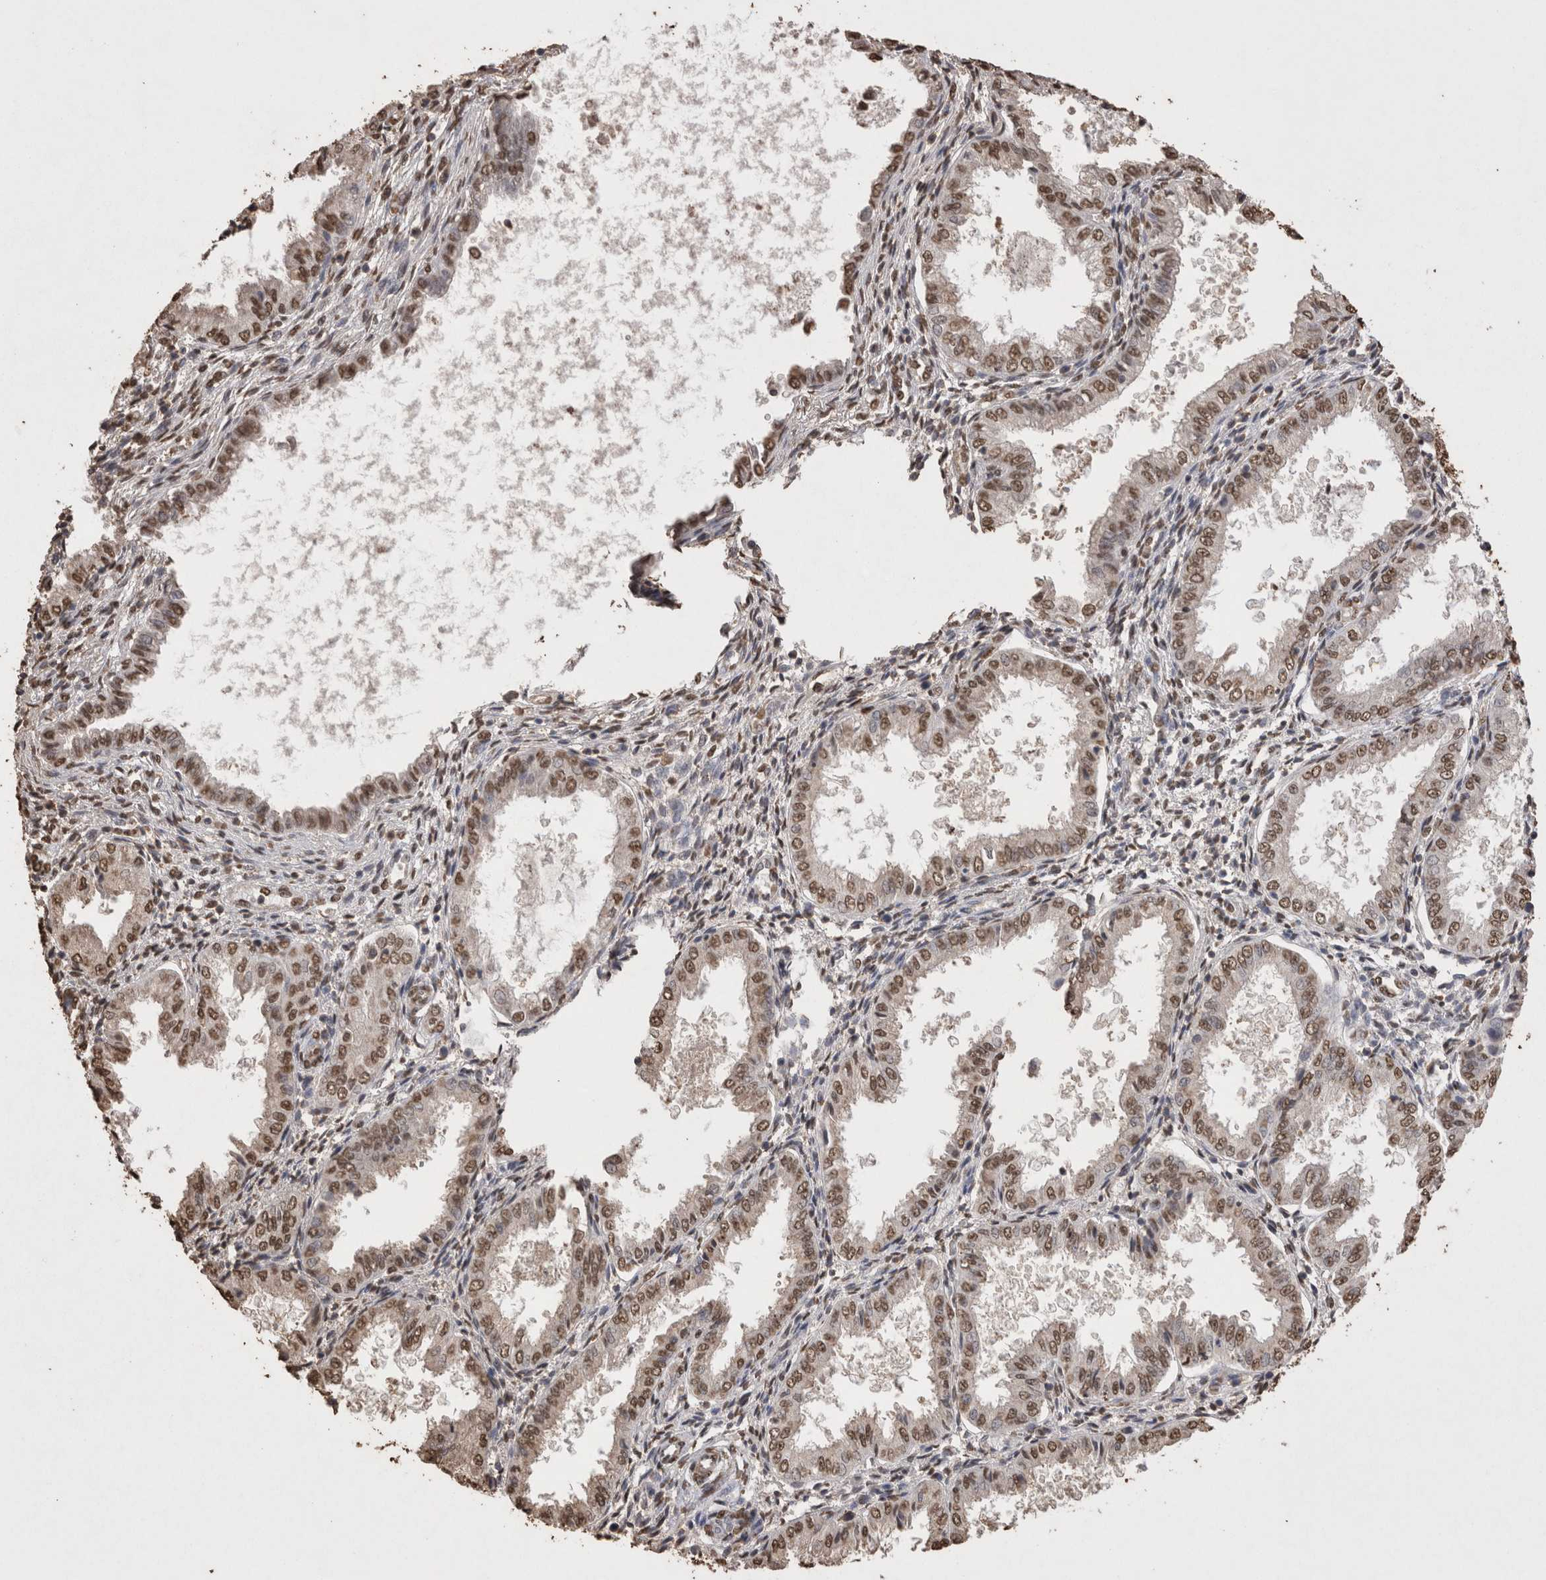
{"staining": {"intensity": "moderate", "quantity": ">75%", "location": "nuclear"}, "tissue": "endometrium", "cell_type": "Cells in endometrial stroma", "image_type": "normal", "snomed": [{"axis": "morphology", "description": "Normal tissue, NOS"}, {"axis": "topography", "description": "Endometrium"}], "caption": "DAB immunohistochemical staining of normal human endometrium shows moderate nuclear protein expression in about >75% of cells in endometrial stroma.", "gene": "POU5F1", "patient": {"sex": "female", "age": 33}}